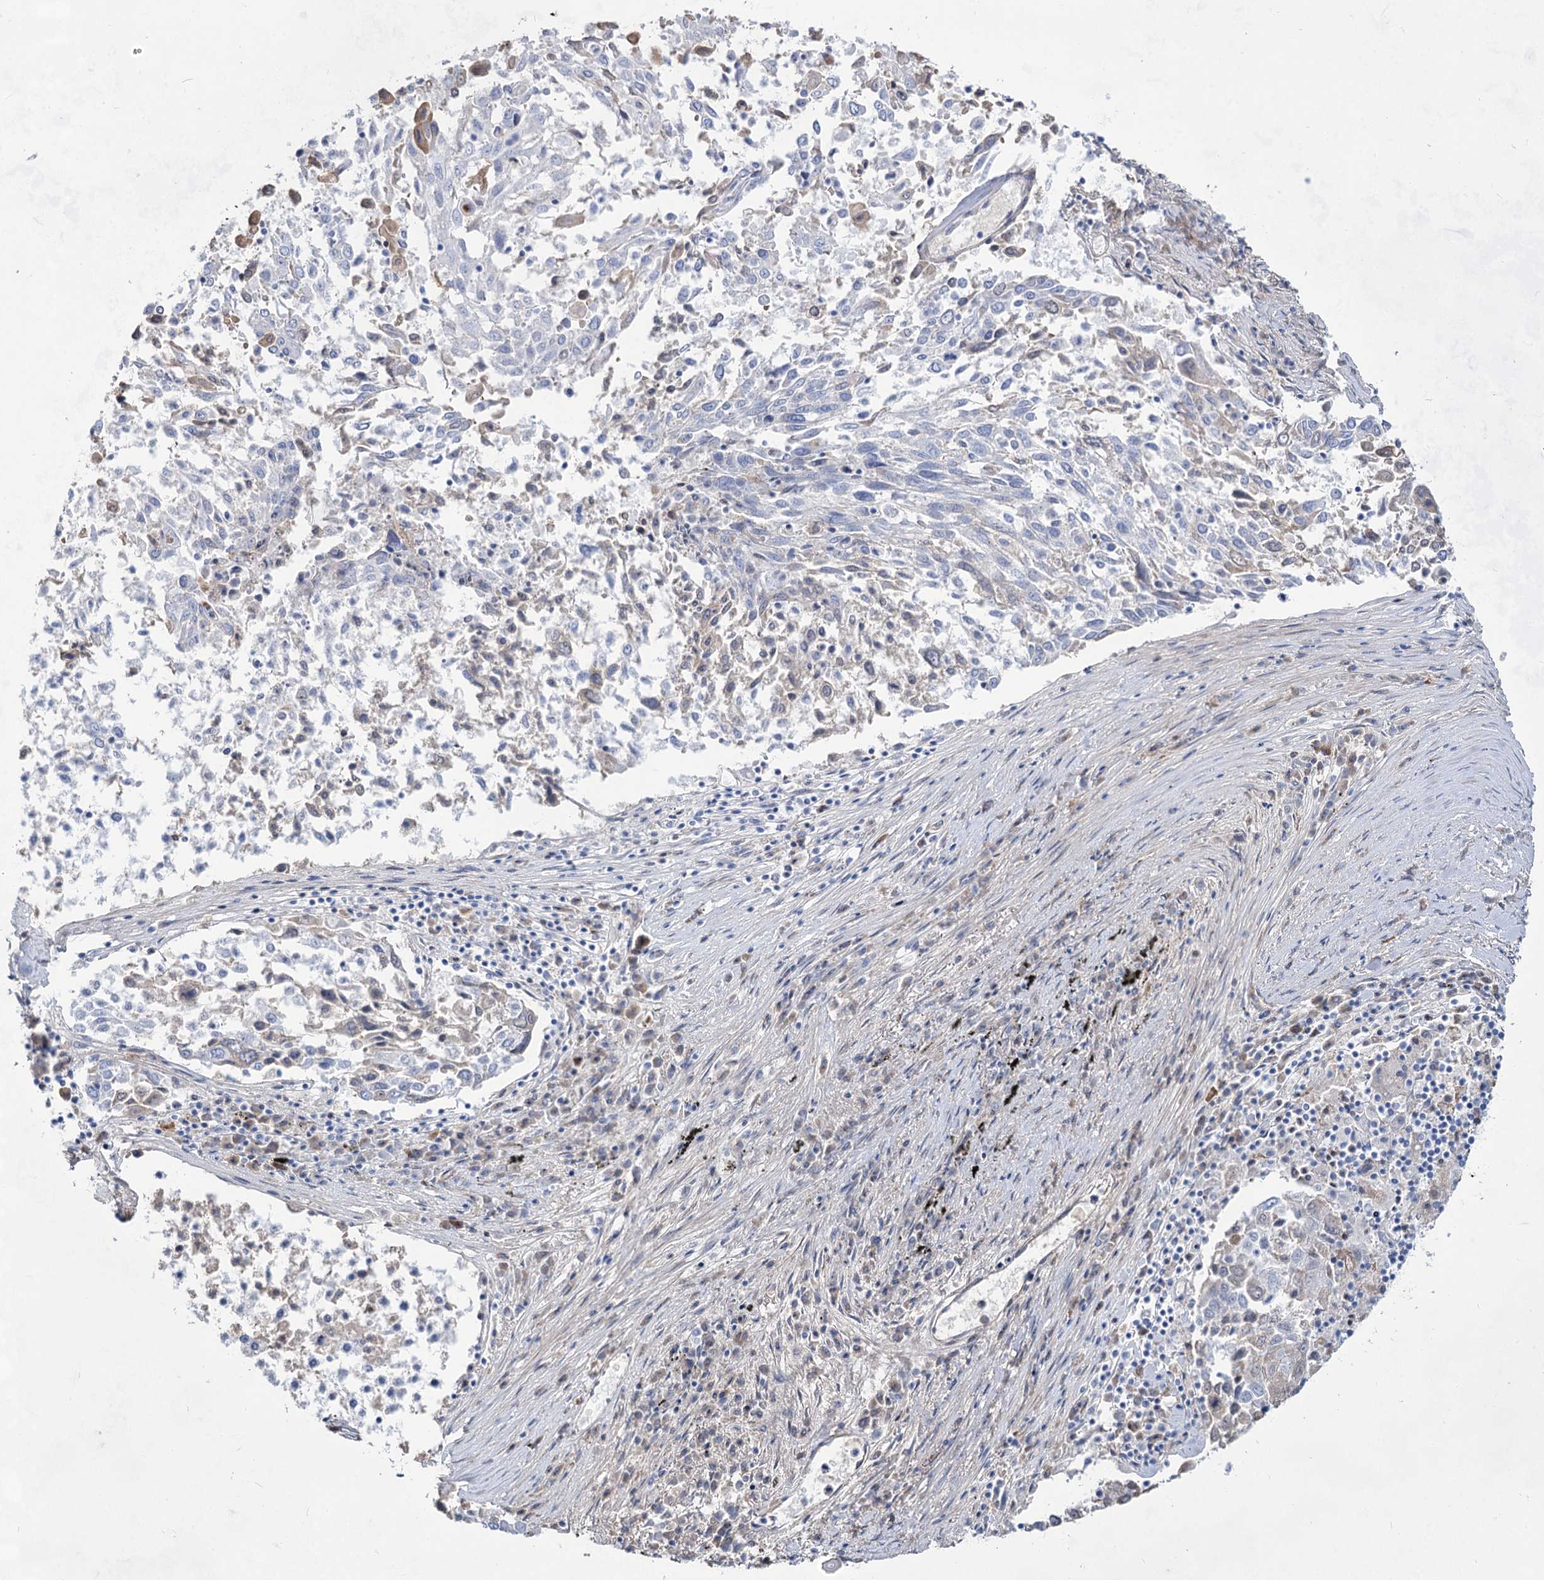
{"staining": {"intensity": "negative", "quantity": "none", "location": "none"}, "tissue": "lung cancer", "cell_type": "Tumor cells", "image_type": "cancer", "snomed": [{"axis": "morphology", "description": "Squamous cell carcinoma, NOS"}, {"axis": "topography", "description": "Lung"}], "caption": "Protein analysis of lung cancer displays no significant expression in tumor cells.", "gene": "ACRV1", "patient": {"sex": "male", "age": 65}}